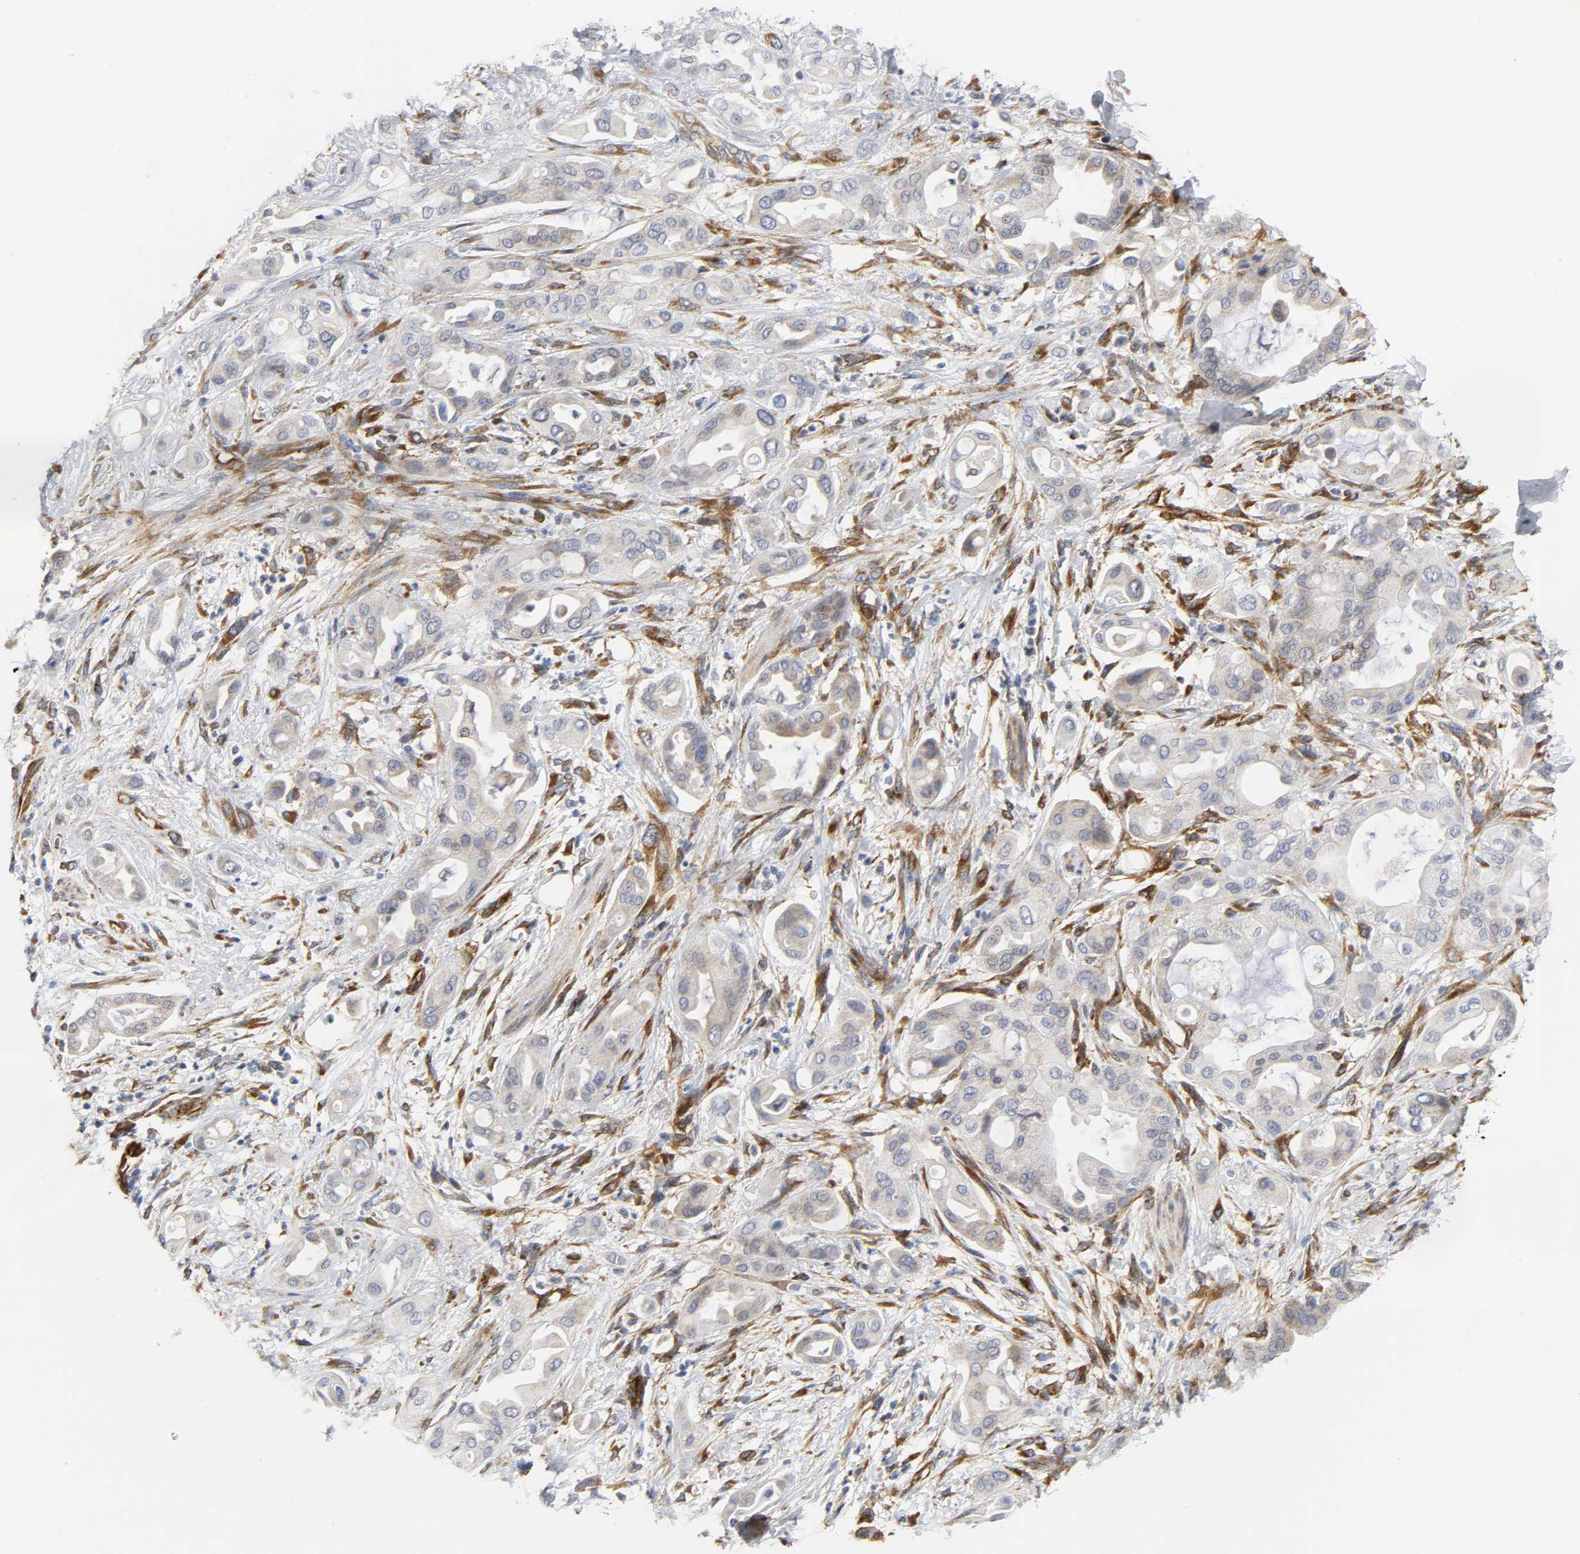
{"staining": {"intensity": "weak", "quantity": "25%-75%", "location": "cytoplasmic/membranous"}, "tissue": "pancreatic cancer", "cell_type": "Tumor cells", "image_type": "cancer", "snomed": [{"axis": "morphology", "description": "Adenocarcinoma, NOS"}, {"axis": "morphology", "description": "Adenocarcinoma, metastatic, NOS"}, {"axis": "topography", "description": "Lymph node"}, {"axis": "topography", "description": "Pancreas"}, {"axis": "topography", "description": "Duodenum"}], "caption": "Protein staining by IHC reveals weak cytoplasmic/membranous staining in about 25%-75% of tumor cells in pancreatic cancer.", "gene": "DOCK1", "patient": {"sex": "female", "age": 64}}